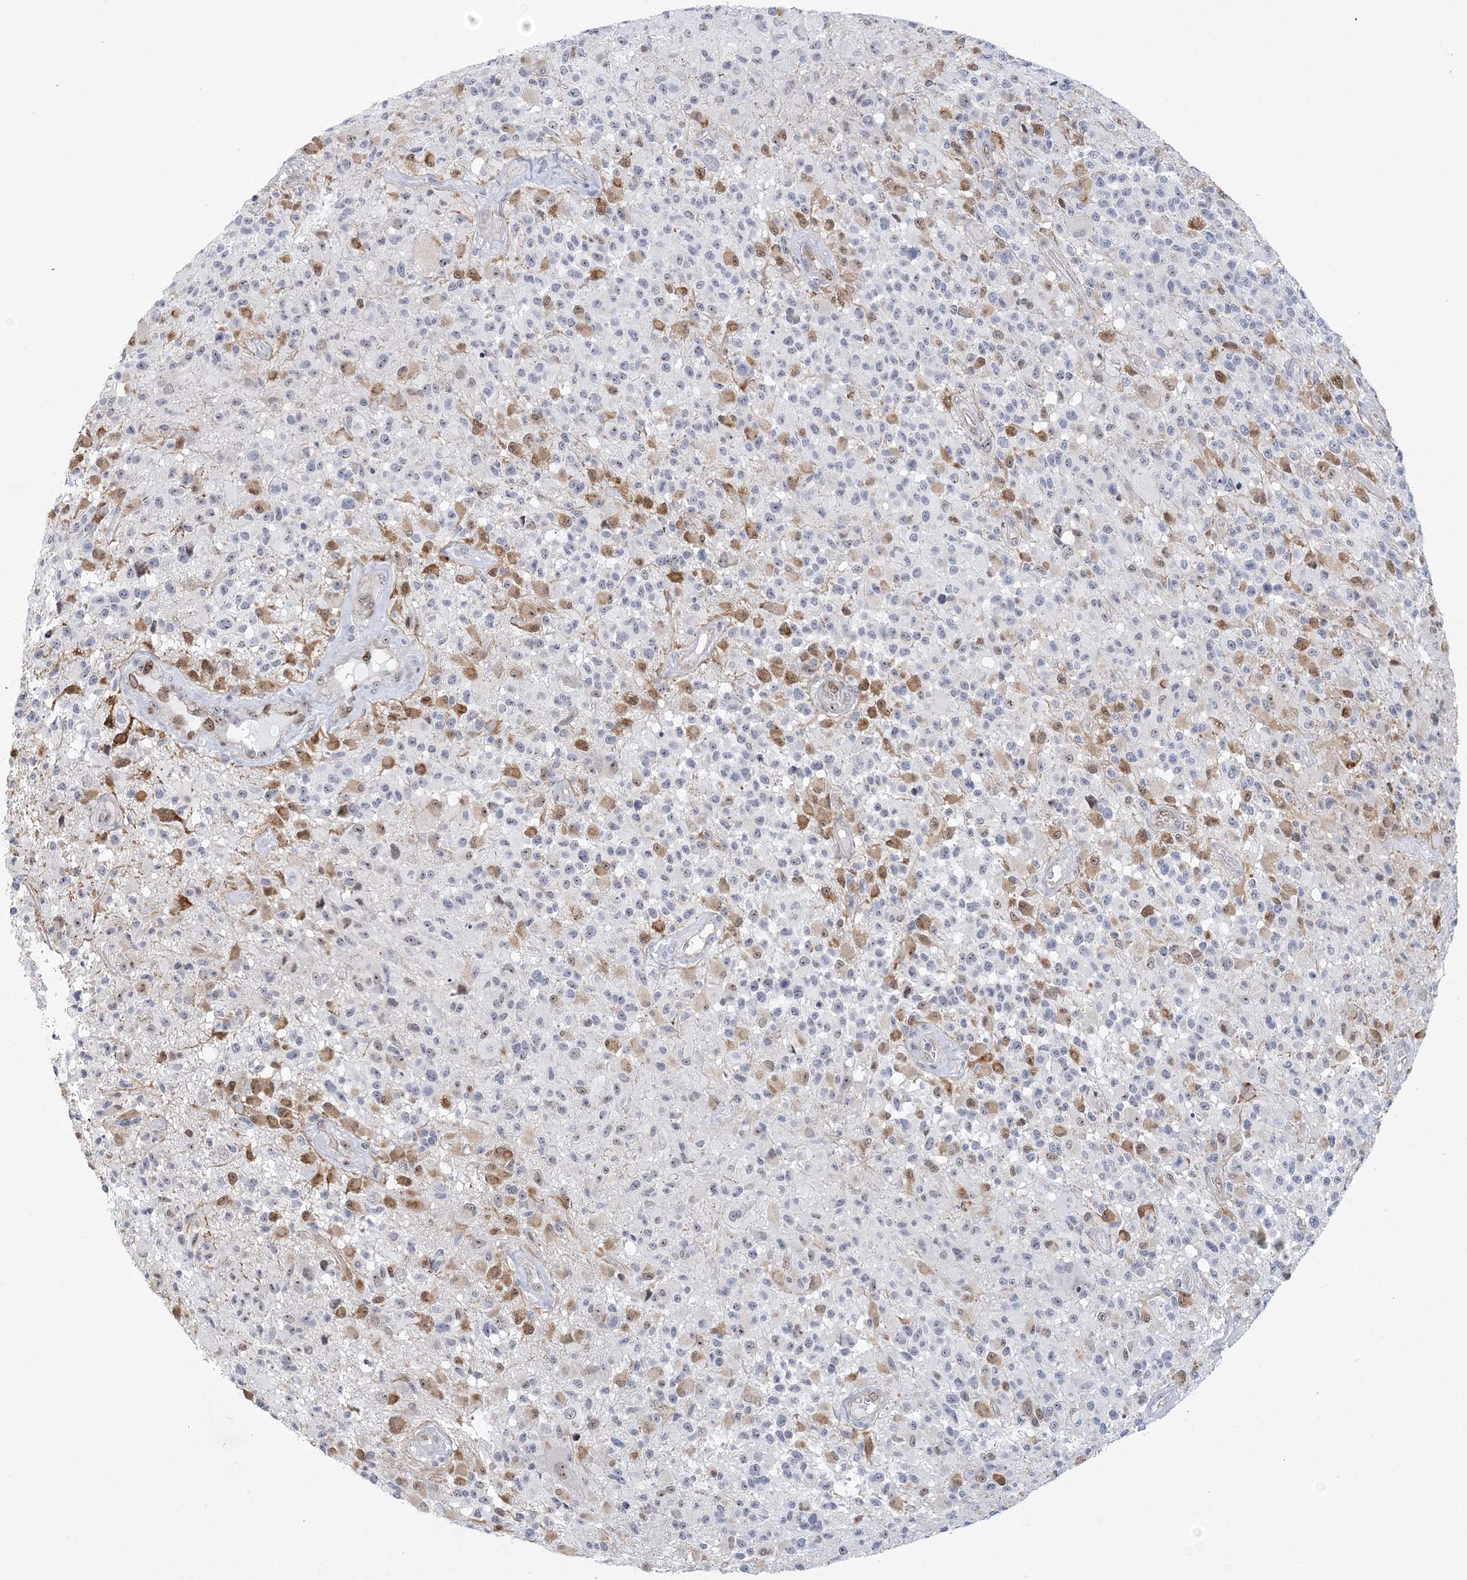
{"staining": {"intensity": "moderate", "quantity": "<25%", "location": "cytoplasmic/membranous,nuclear"}, "tissue": "glioma", "cell_type": "Tumor cells", "image_type": "cancer", "snomed": [{"axis": "morphology", "description": "Glioma, malignant, High grade"}, {"axis": "morphology", "description": "Glioblastoma, NOS"}, {"axis": "topography", "description": "Brain"}], "caption": "Moderate cytoplasmic/membranous and nuclear protein staining is identified in approximately <25% of tumor cells in glioma.", "gene": "HOMEZ", "patient": {"sex": "male", "age": 60}}